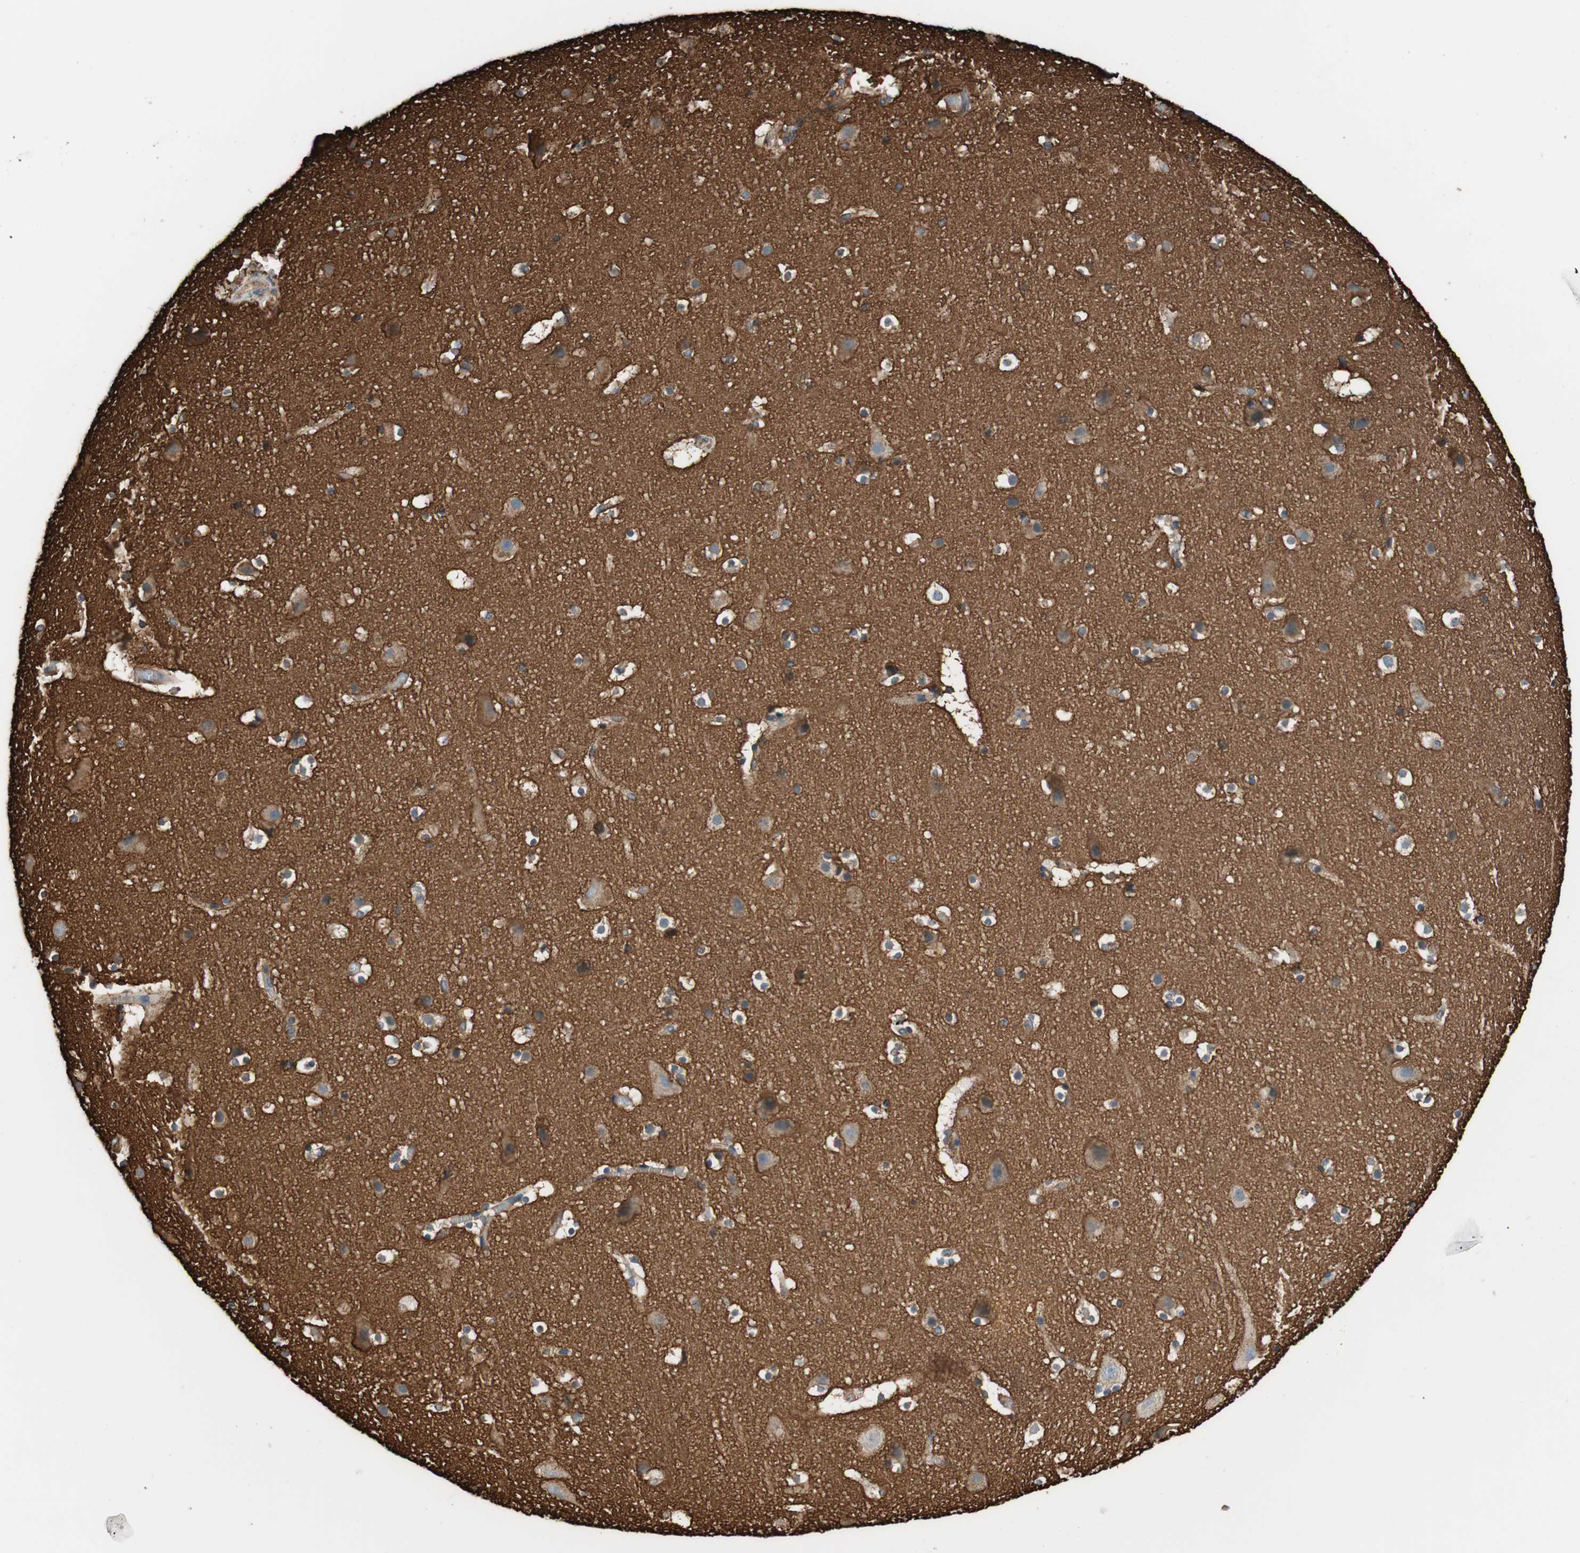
{"staining": {"intensity": "moderate", "quantity": "25%-75%", "location": "cytoplasmic/membranous"}, "tissue": "cerebral cortex", "cell_type": "Endothelial cells", "image_type": "normal", "snomed": [{"axis": "morphology", "description": "Normal tissue, NOS"}, {"axis": "topography", "description": "Cerebral cortex"}], "caption": "This is an image of IHC staining of benign cerebral cortex, which shows moderate staining in the cytoplasmic/membranous of endothelial cells.", "gene": "IL1RL1", "patient": {"sex": "male", "age": 45}}